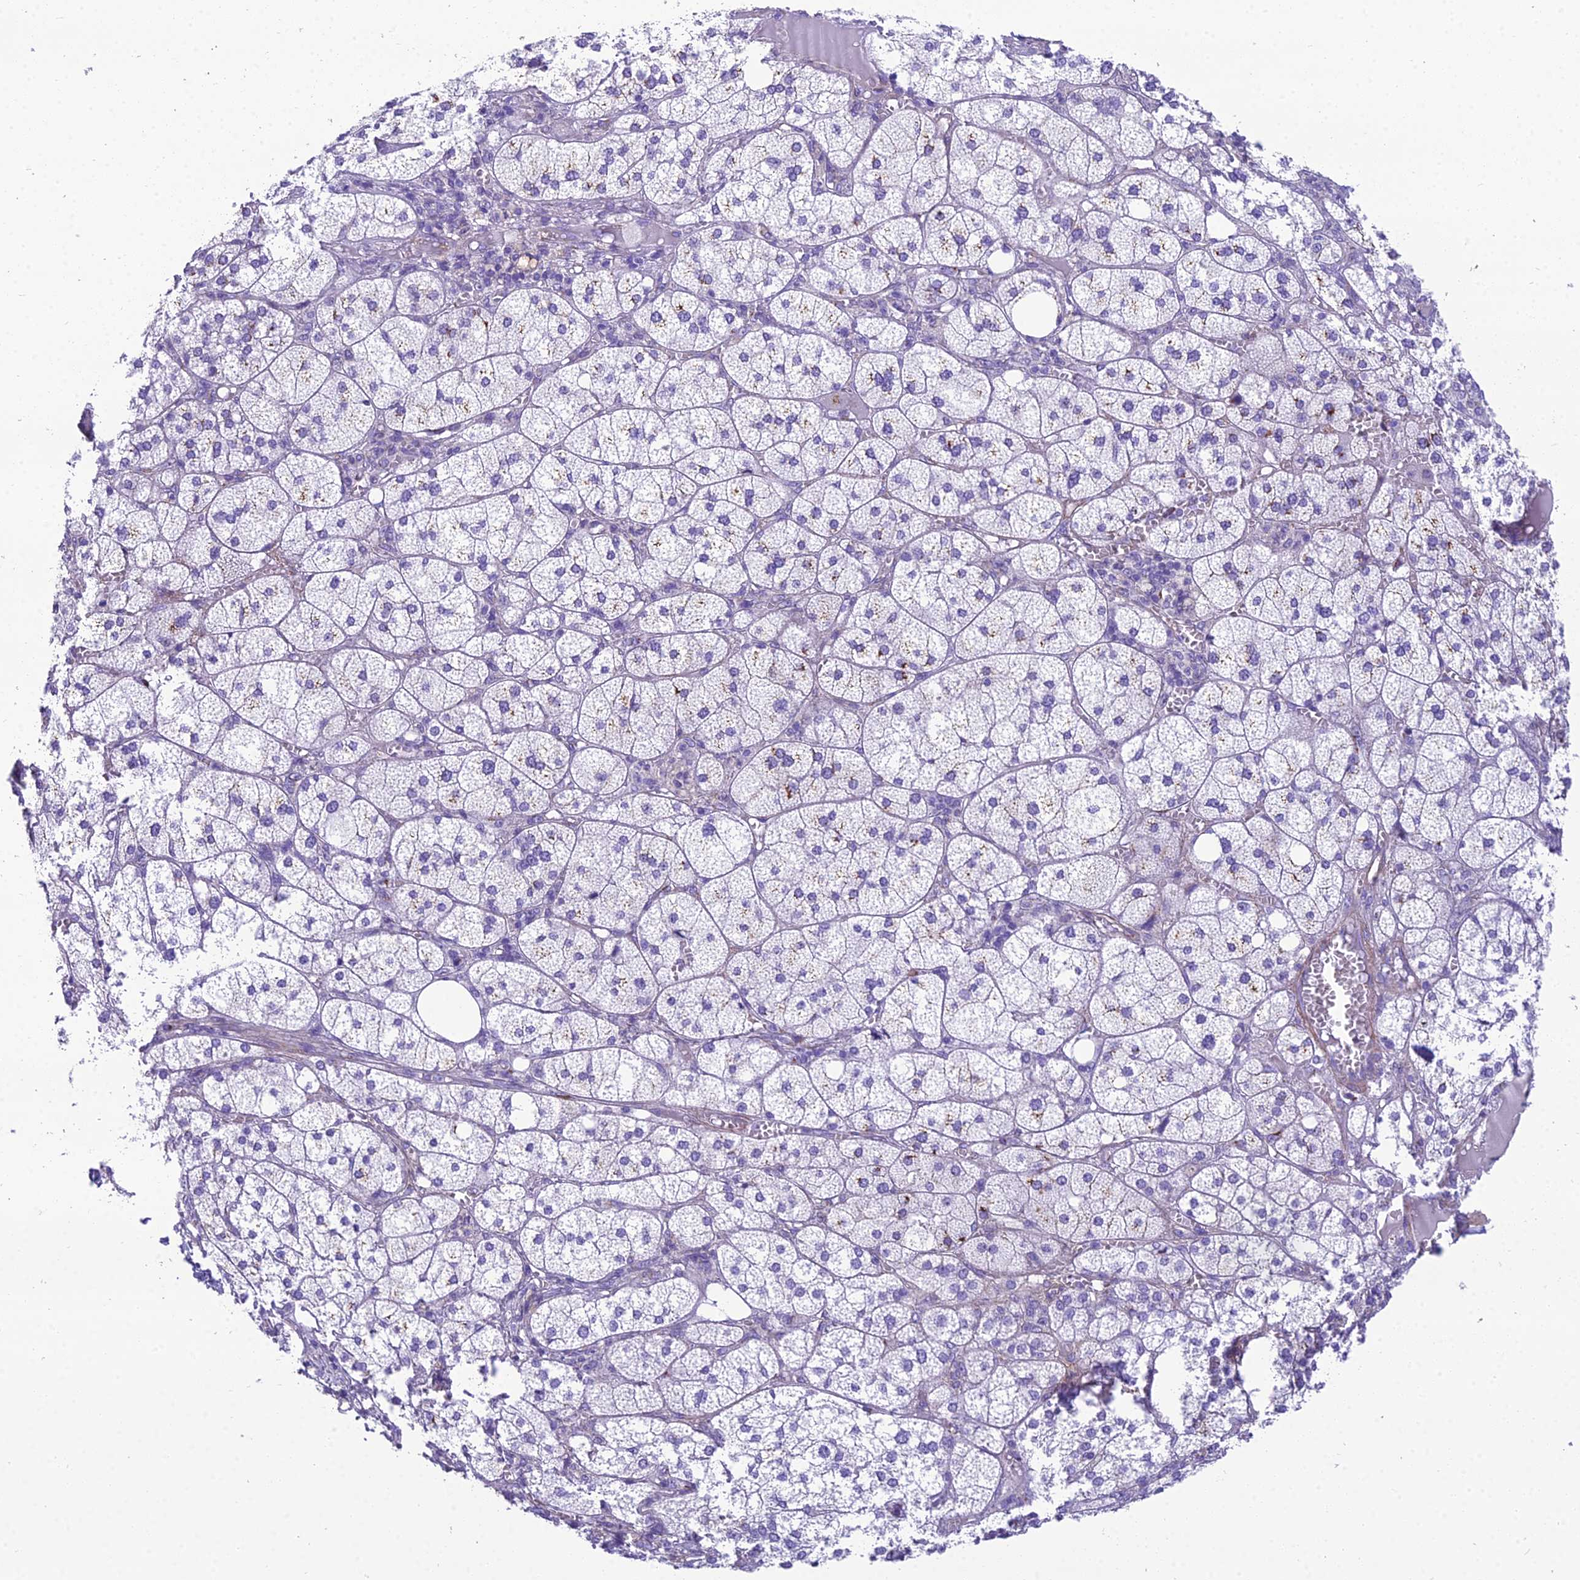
{"staining": {"intensity": "negative", "quantity": "none", "location": "none"}, "tissue": "adrenal gland", "cell_type": "Glandular cells", "image_type": "normal", "snomed": [{"axis": "morphology", "description": "Normal tissue, NOS"}, {"axis": "topography", "description": "Adrenal gland"}], "caption": "The immunohistochemistry (IHC) photomicrograph has no significant positivity in glandular cells of adrenal gland.", "gene": "GFRA1", "patient": {"sex": "female", "age": 61}}